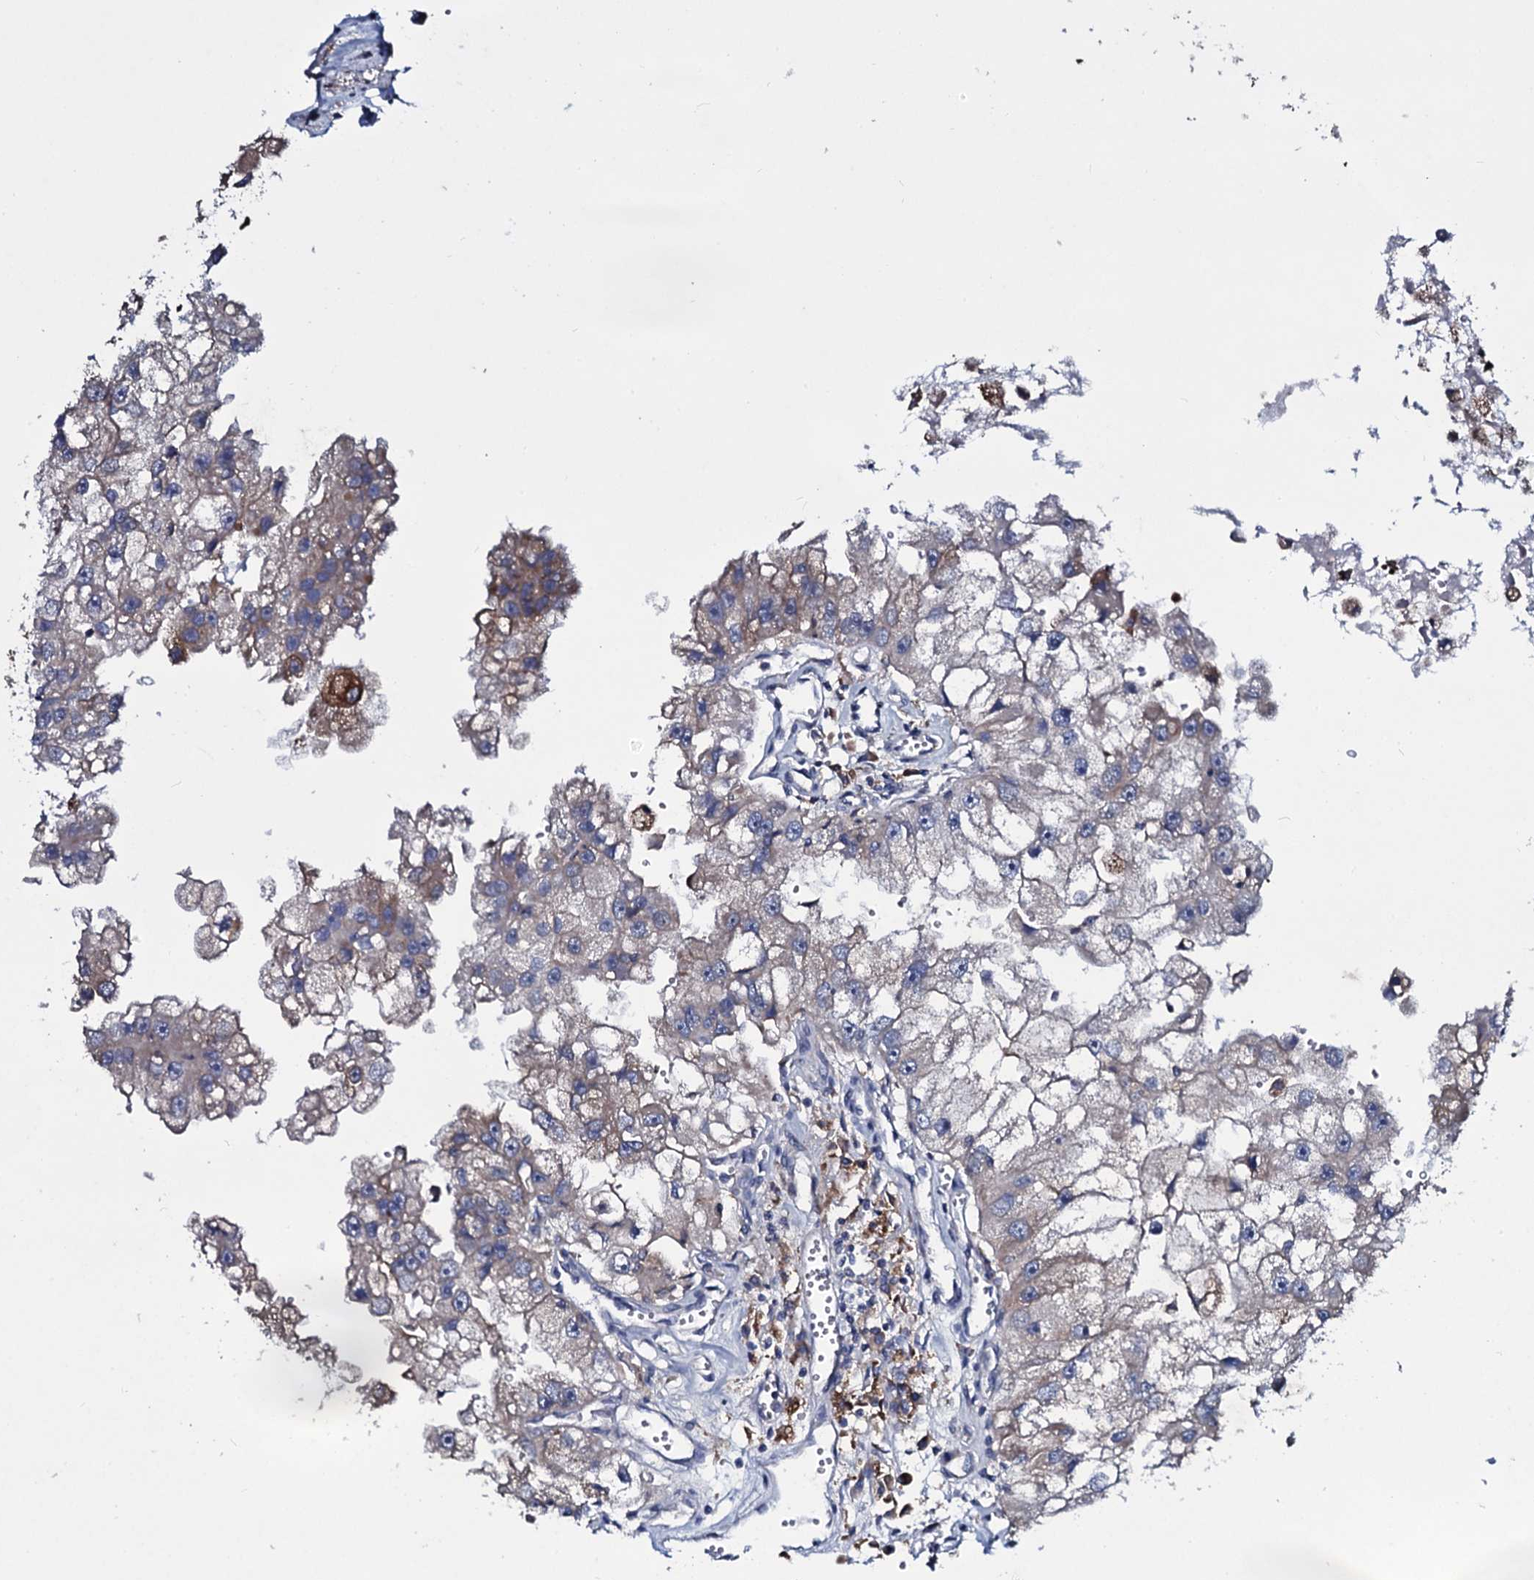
{"staining": {"intensity": "weak", "quantity": "25%-75%", "location": "cytoplasmic/membranous"}, "tissue": "renal cancer", "cell_type": "Tumor cells", "image_type": "cancer", "snomed": [{"axis": "morphology", "description": "Adenocarcinoma, NOS"}, {"axis": "topography", "description": "Kidney"}], "caption": "An immunohistochemistry histopathology image of tumor tissue is shown. Protein staining in brown shows weak cytoplasmic/membranous positivity in renal adenocarcinoma within tumor cells.", "gene": "TPGS2", "patient": {"sex": "male", "age": 63}}